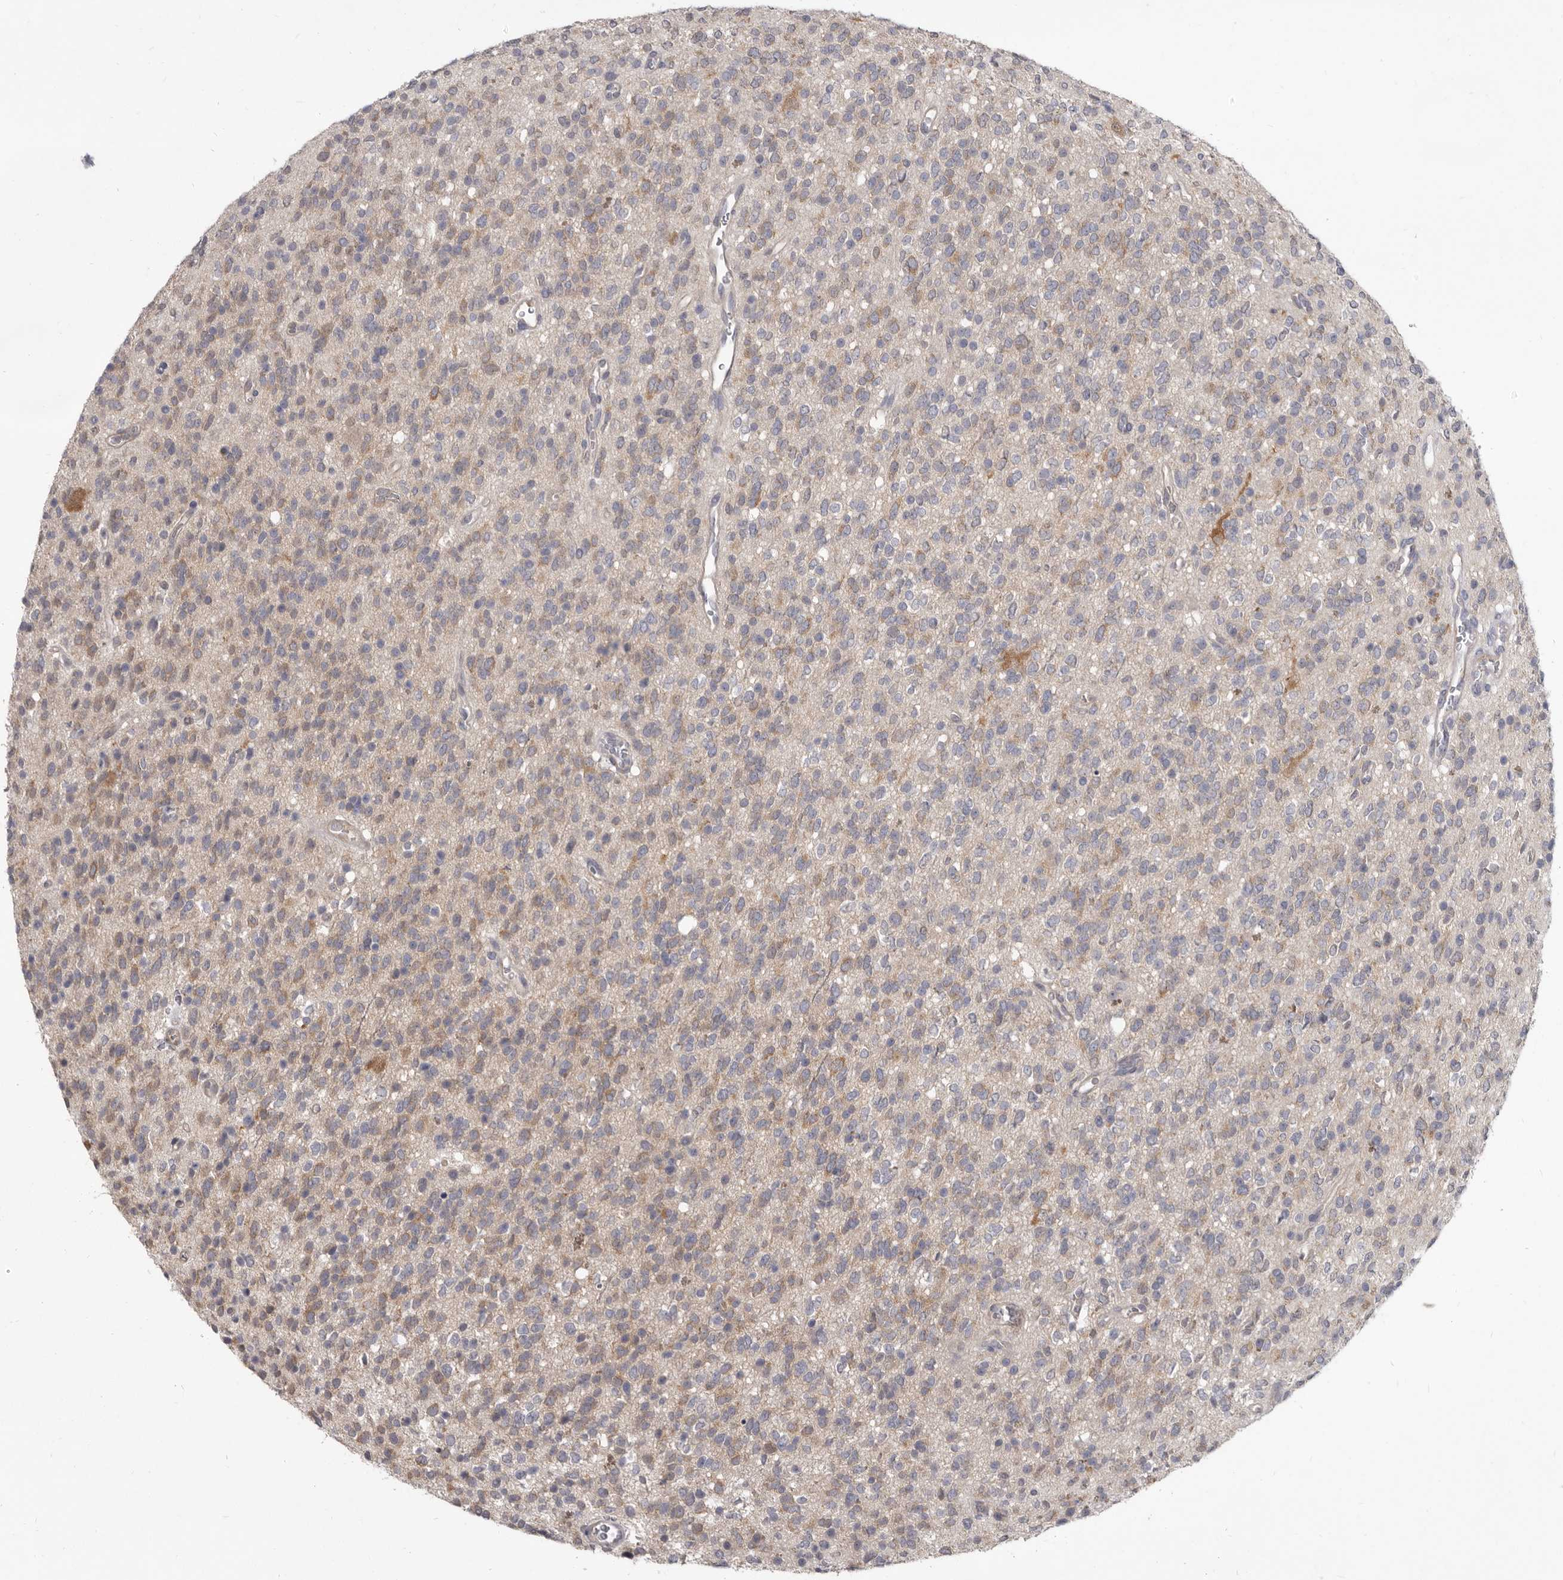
{"staining": {"intensity": "weak", "quantity": ">75%", "location": "cytoplasmic/membranous"}, "tissue": "glioma", "cell_type": "Tumor cells", "image_type": "cancer", "snomed": [{"axis": "morphology", "description": "Glioma, malignant, High grade"}, {"axis": "topography", "description": "Brain"}], "caption": "This is an image of immunohistochemistry (IHC) staining of glioma, which shows weak positivity in the cytoplasmic/membranous of tumor cells.", "gene": "GSK3B", "patient": {"sex": "male", "age": 34}}